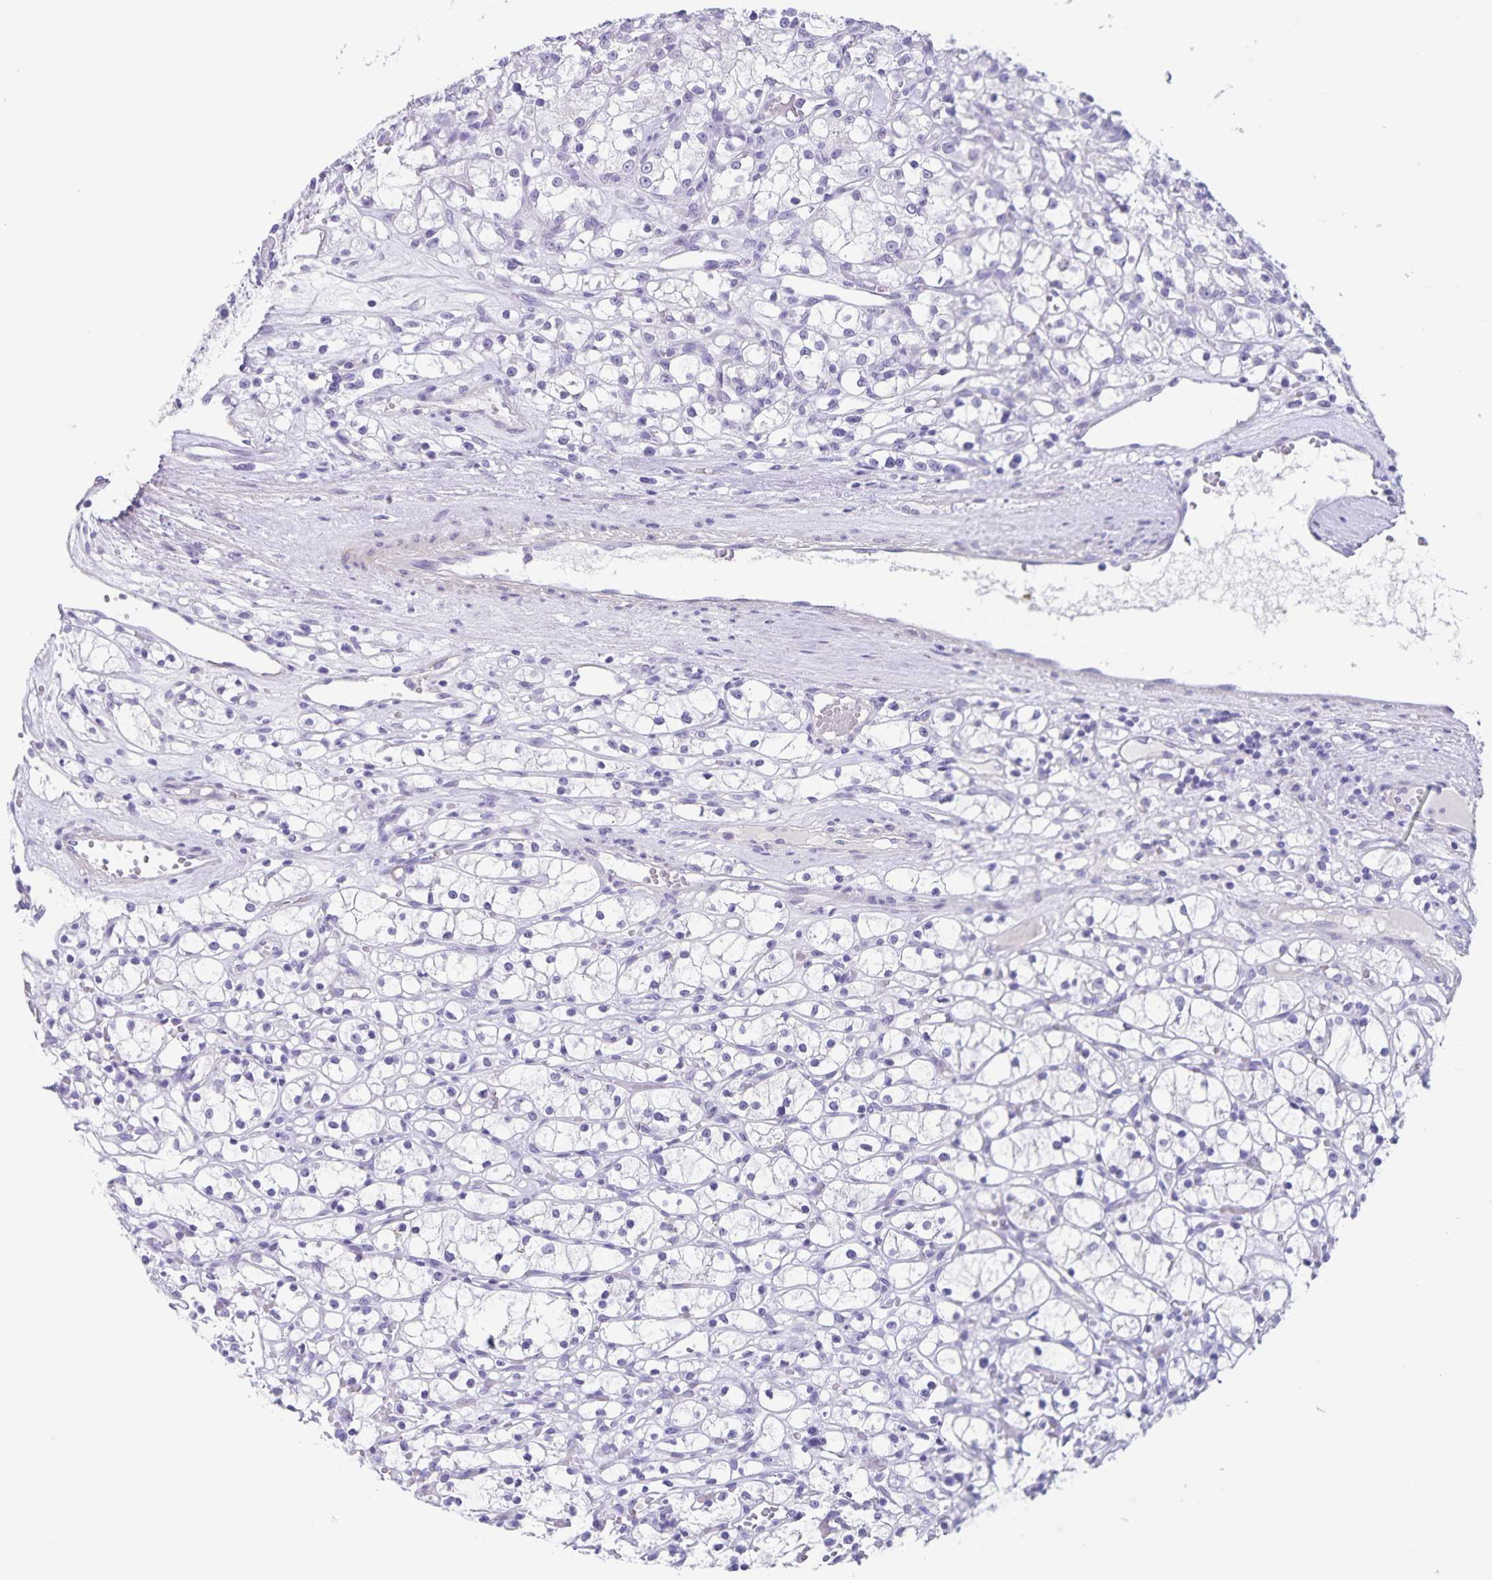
{"staining": {"intensity": "negative", "quantity": "none", "location": "none"}, "tissue": "renal cancer", "cell_type": "Tumor cells", "image_type": "cancer", "snomed": [{"axis": "morphology", "description": "Adenocarcinoma, NOS"}, {"axis": "topography", "description": "Kidney"}], "caption": "High power microscopy photomicrograph of an immunohistochemistry micrograph of renal cancer, revealing no significant positivity in tumor cells.", "gene": "C11orf42", "patient": {"sex": "female", "age": 59}}